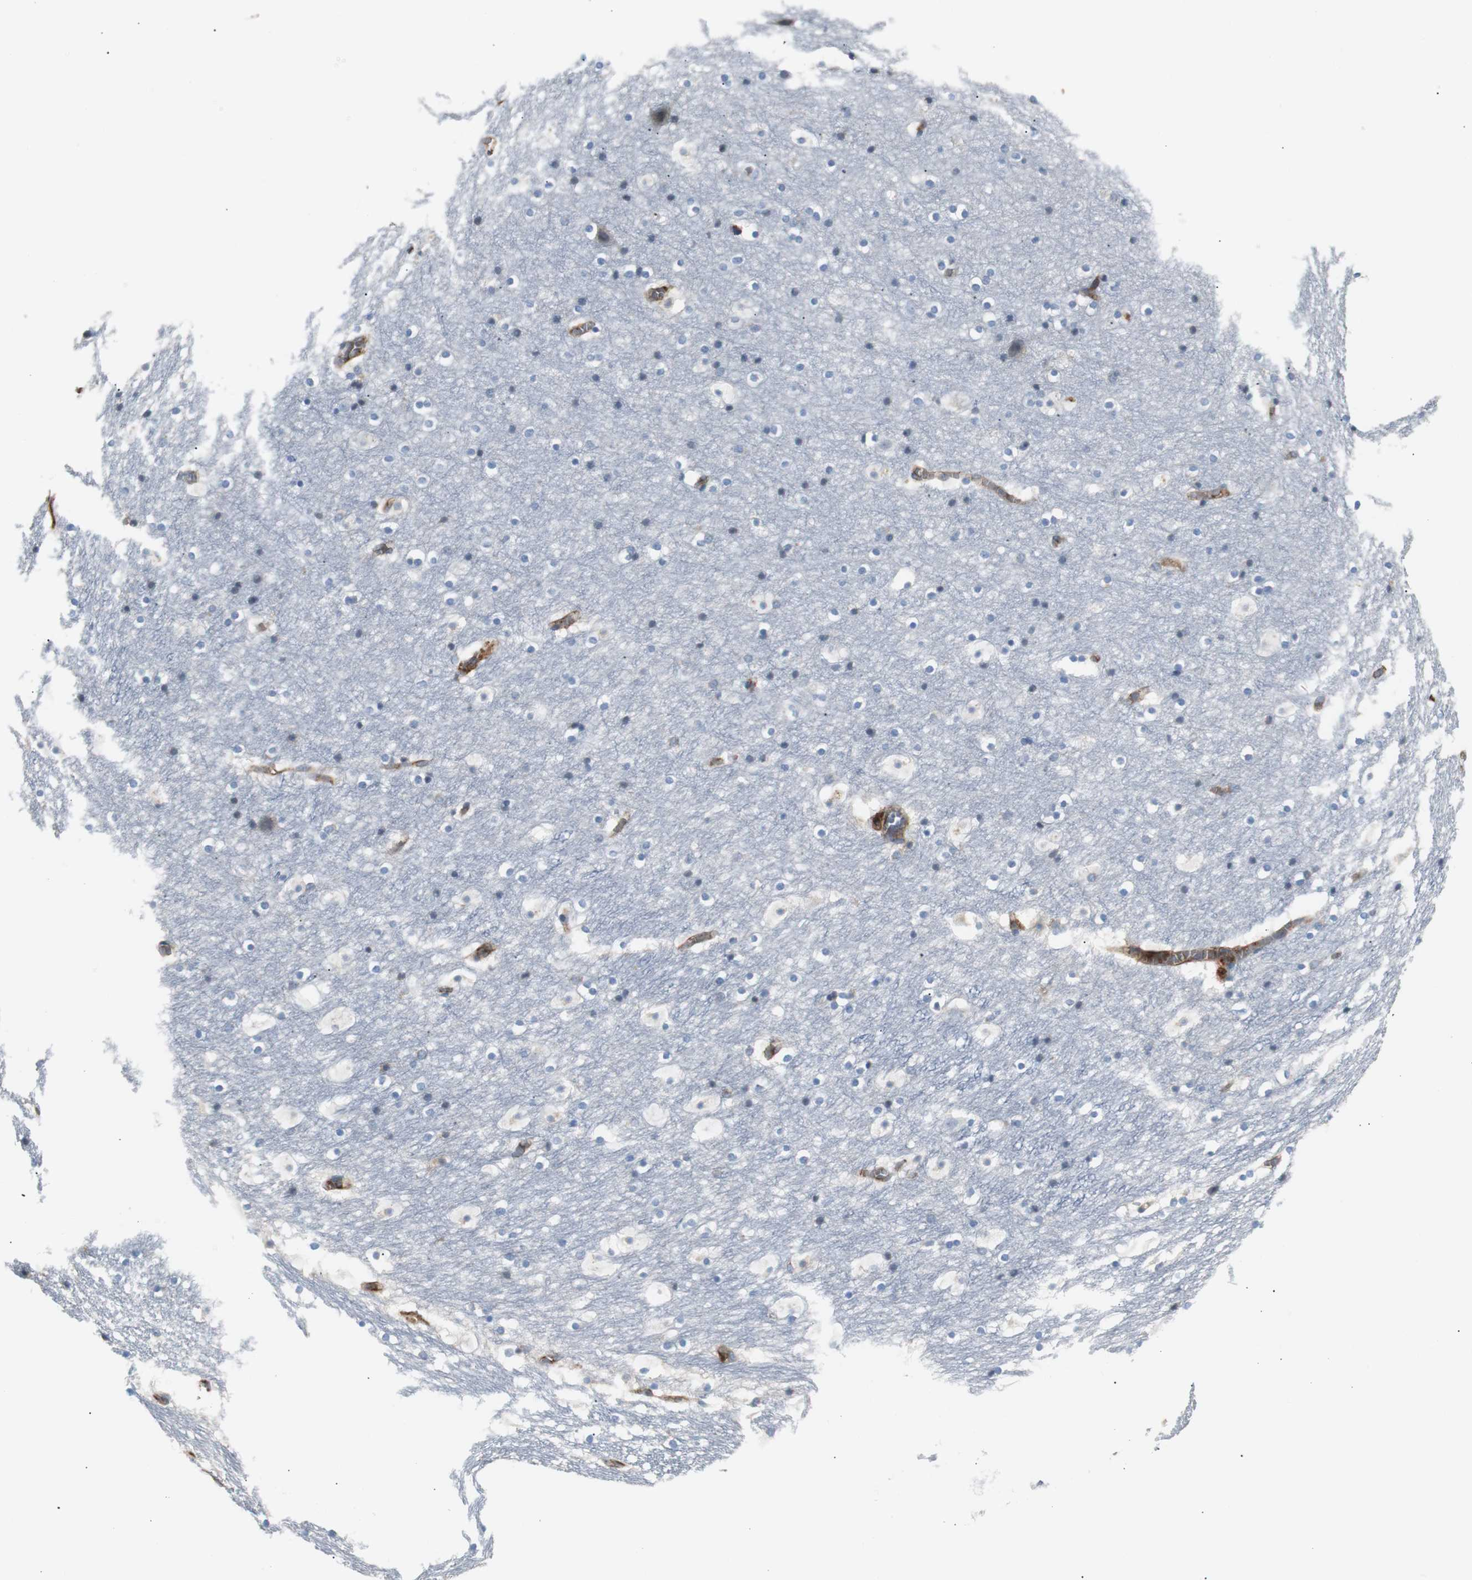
{"staining": {"intensity": "negative", "quantity": "none", "location": "none"}, "tissue": "hippocampus", "cell_type": "Glial cells", "image_type": "normal", "snomed": [{"axis": "morphology", "description": "Normal tissue, NOS"}, {"axis": "topography", "description": "Hippocampus"}], "caption": "Photomicrograph shows no significant protein expression in glial cells of benign hippocampus.", "gene": "B2M", "patient": {"sex": "male", "age": 45}}